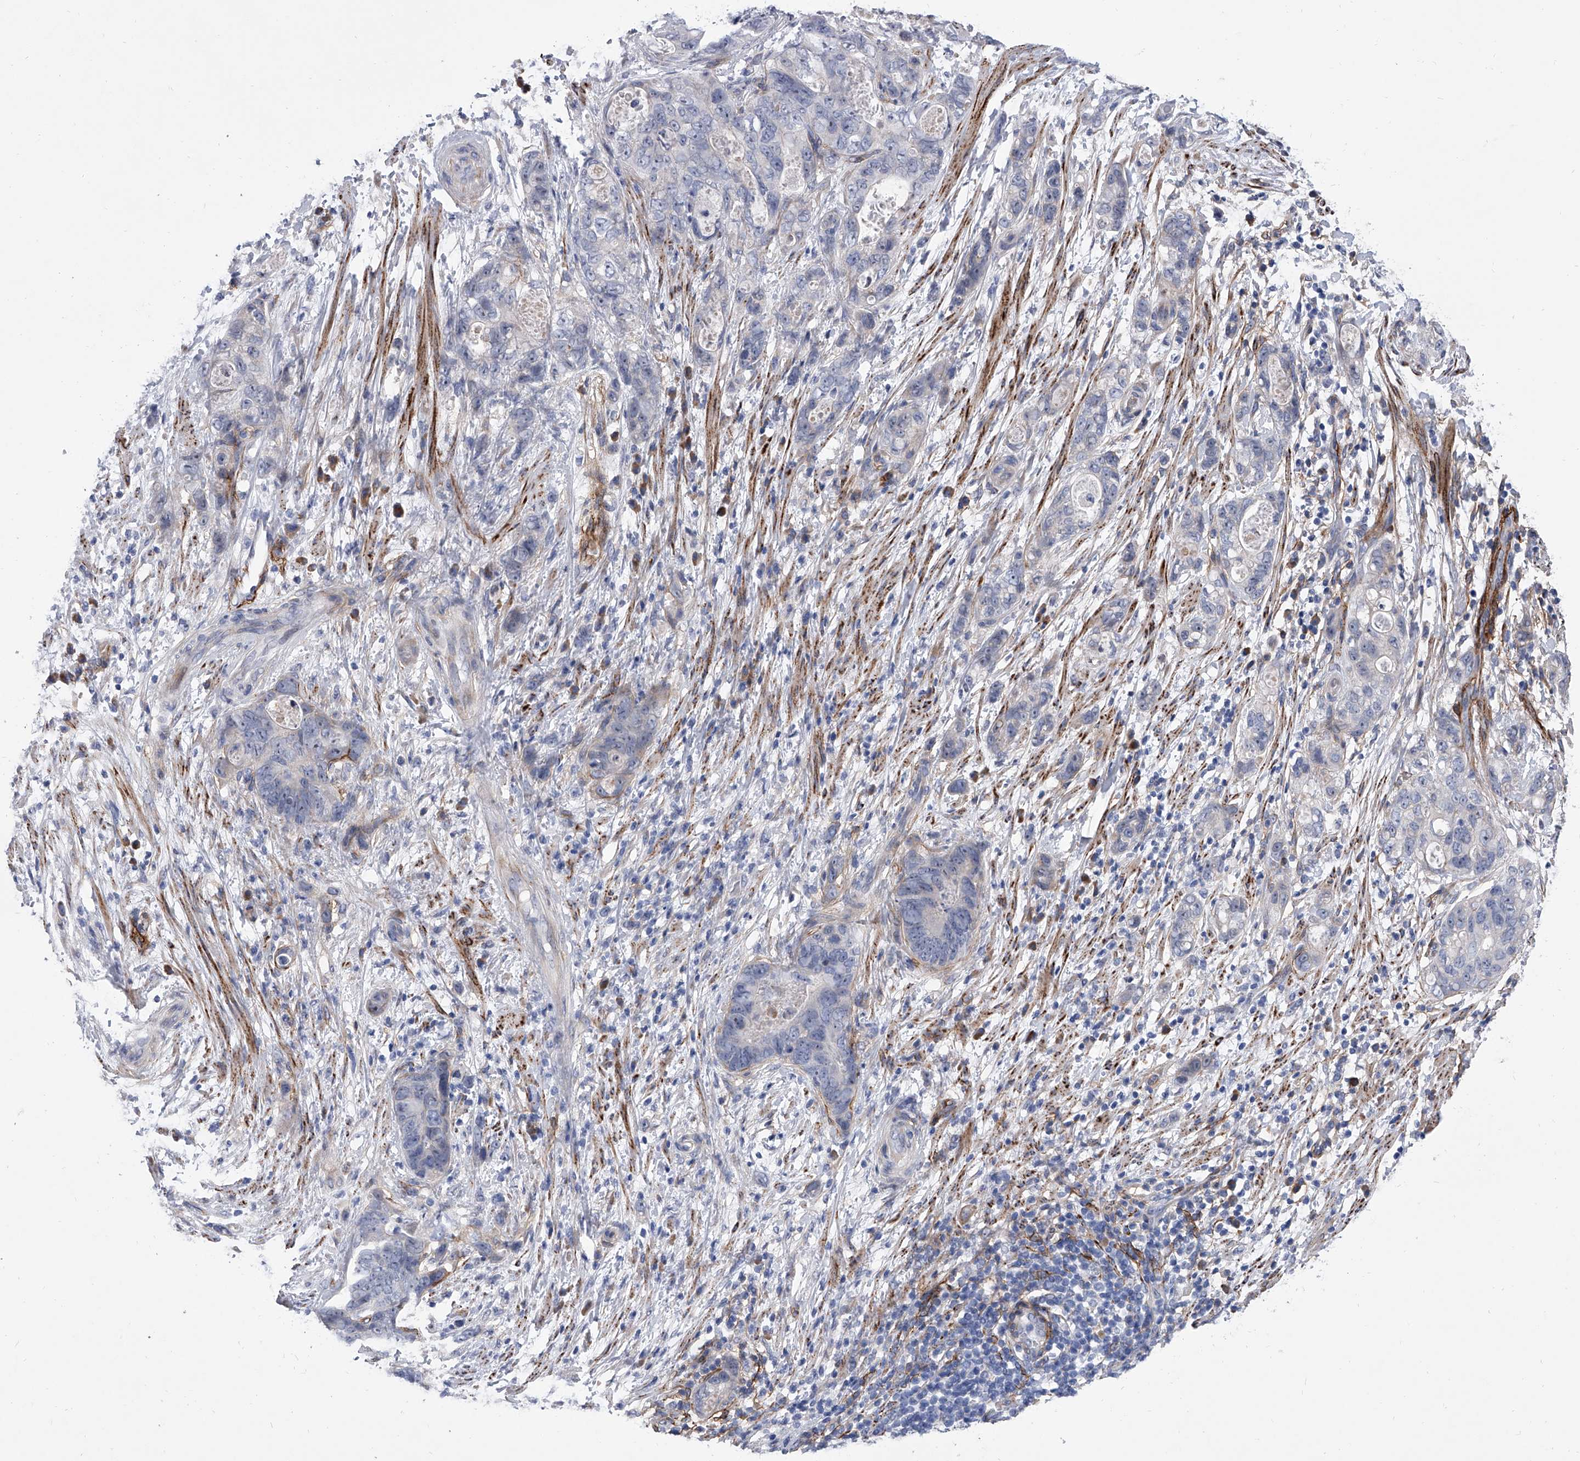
{"staining": {"intensity": "negative", "quantity": "none", "location": "none"}, "tissue": "stomach cancer", "cell_type": "Tumor cells", "image_type": "cancer", "snomed": [{"axis": "morphology", "description": "Normal tissue, NOS"}, {"axis": "morphology", "description": "Adenocarcinoma, NOS"}, {"axis": "topography", "description": "Stomach"}], "caption": "Immunohistochemistry of stomach adenocarcinoma displays no expression in tumor cells.", "gene": "ALG14", "patient": {"sex": "female", "age": 89}}